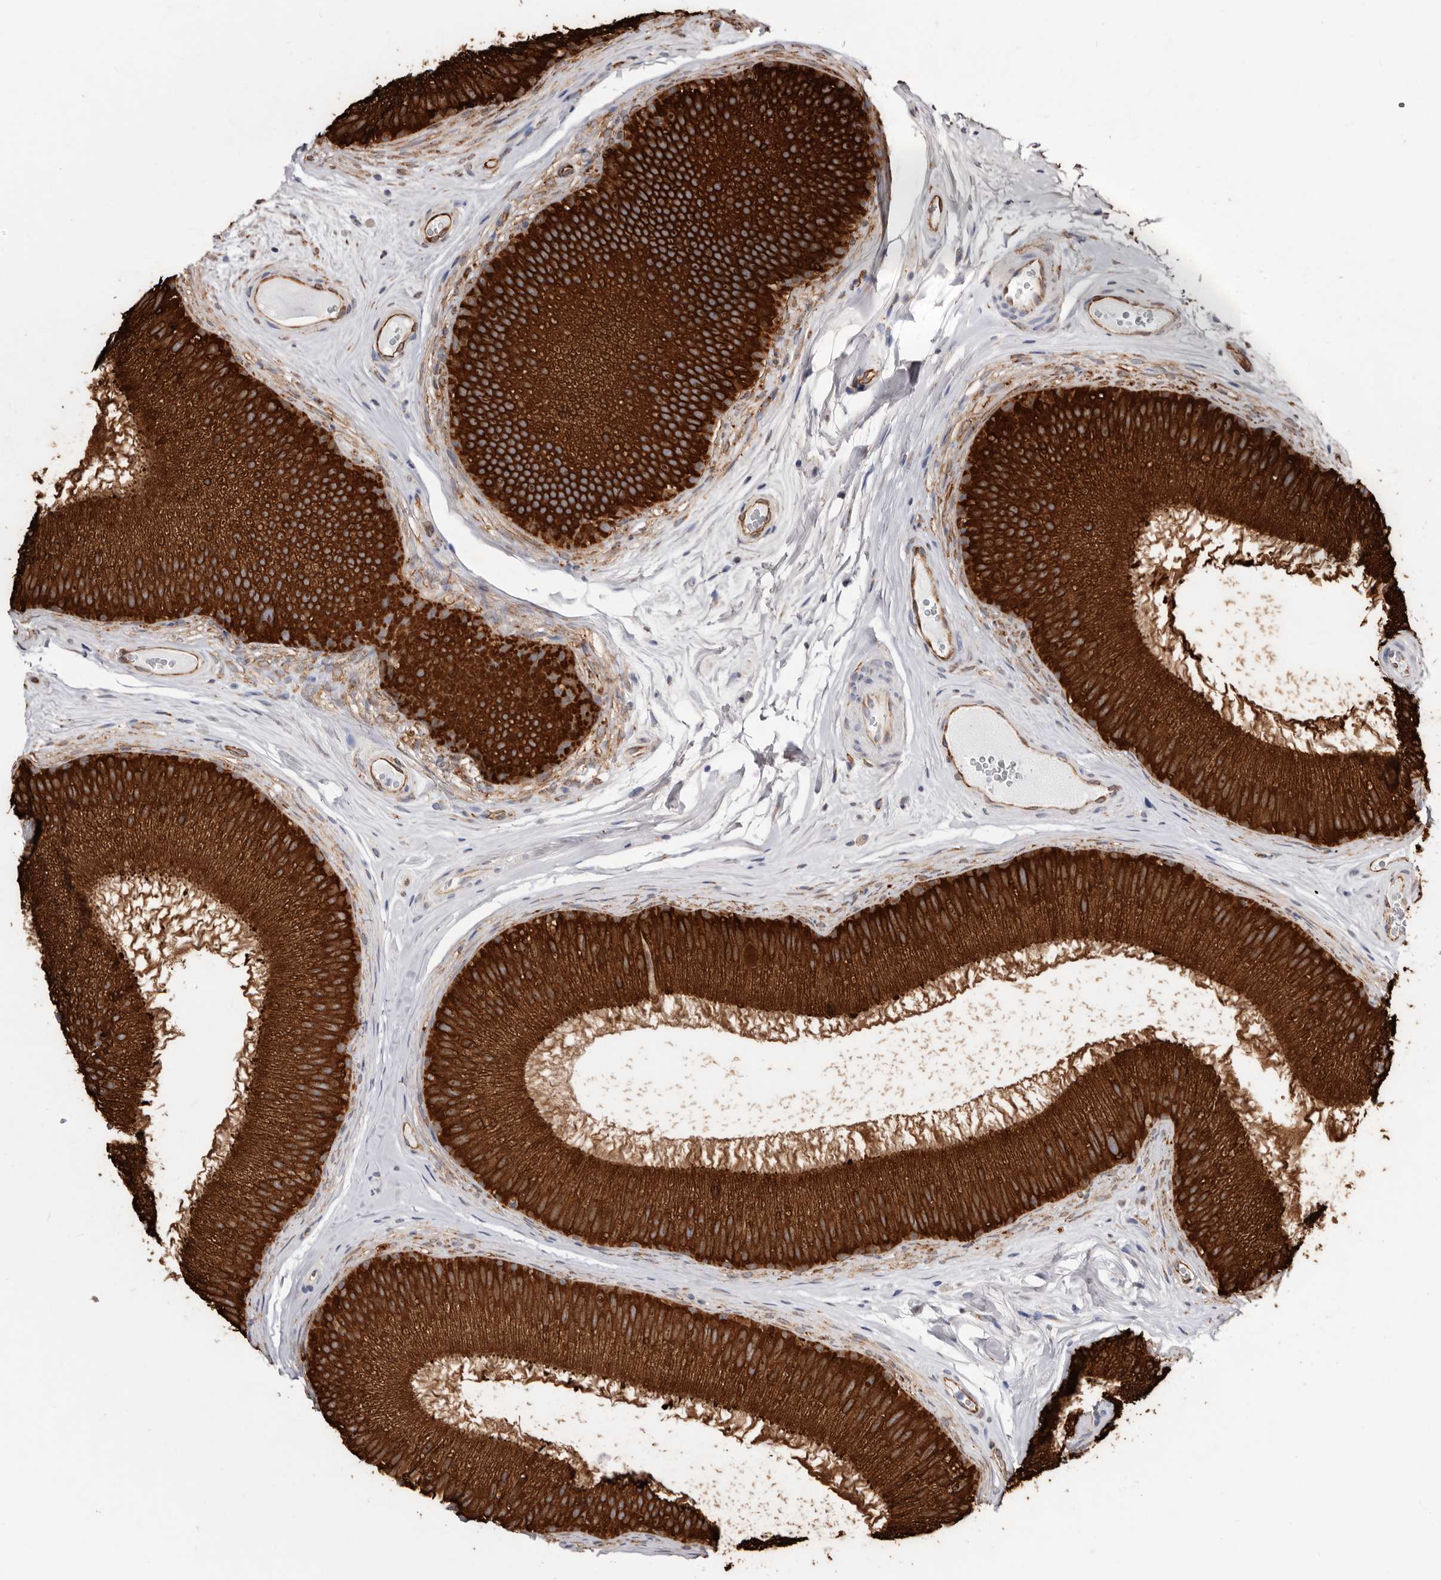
{"staining": {"intensity": "strong", "quantity": ">75%", "location": "cytoplasmic/membranous"}, "tissue": "epididymis", "cell_type": "Glandular cells", "image_type": "normal", "snomed": [{"axis": "morphology", "description": "Normal tissue, NOS"}, {"axis": "topography", "description": "Epididymis"}], "caption": "This histopathology image exhibits normal epididymis stained with immunohistochemistry to label a protein in brown. The cytoplasmic/membranous of glandular cells show strong positivity for the protein. Nuclei are counter-stained blue.", "gene": "SEMA3E", "patient": {"sex": "male", "age": 45}}